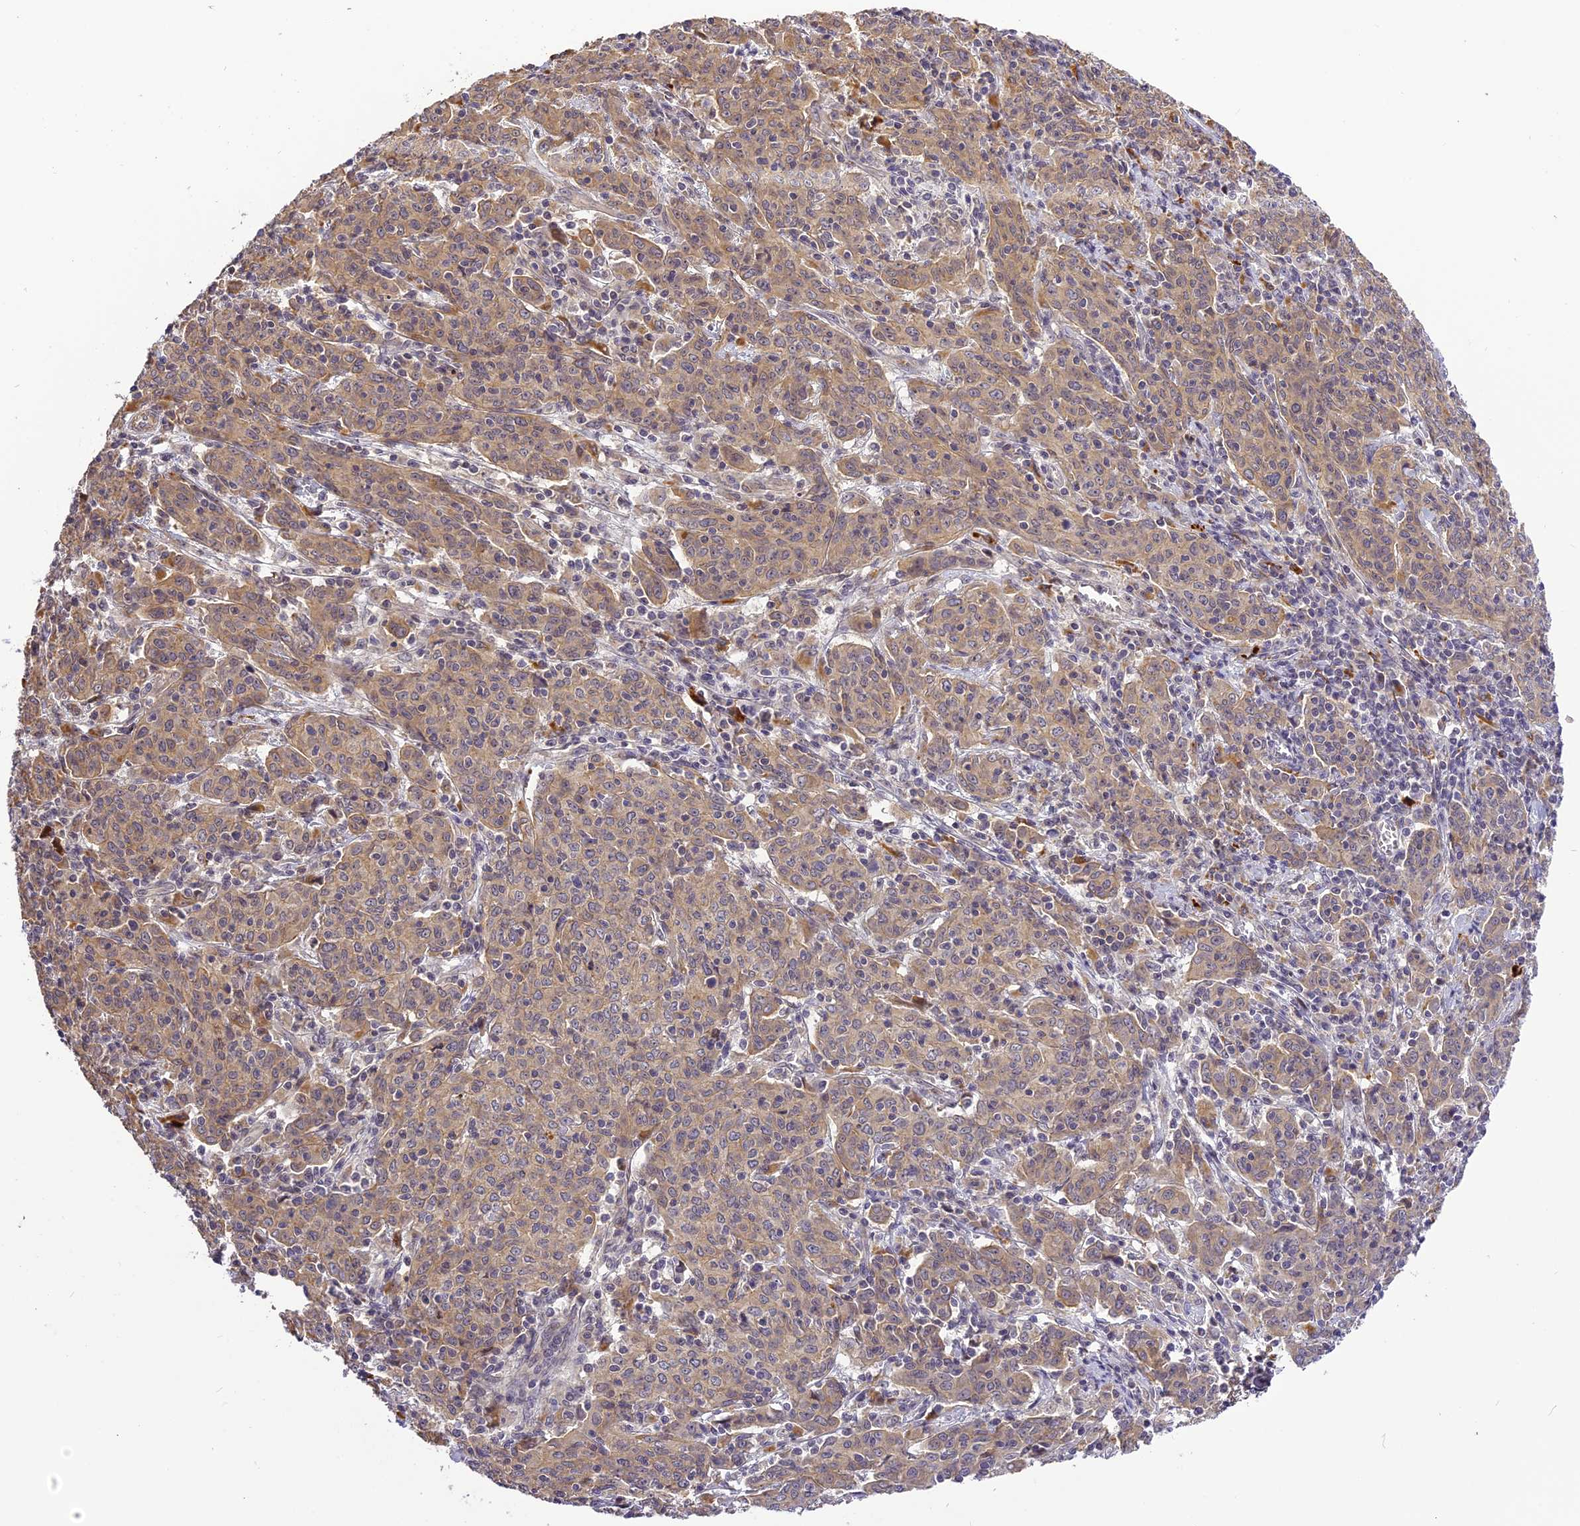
{"staining": {"intensity": "moderate", "quantity": ">75%", "location": "cytoplasmic/membranous"}, "tissue": "cervical cancer", "cell_type": "Tumor cells", "image_type": "cancer", "snomed": [{"axis": "morphology", "description": "Squamous cell carcinoma, NOS"}, {"axis": "topography", "description": "Cervix"}], "caption": "Immunohistochemistry (IHC) photomicrograph of human cervical cancer (squamous cell carcinoma) stained for a protein (brown), which shows medium levels of moderate cytoplasmic/membranous staining in approximately >75% of tumor cells.", "gene": "FNIP2", "patient": {"sex": "female", "age": 67}}